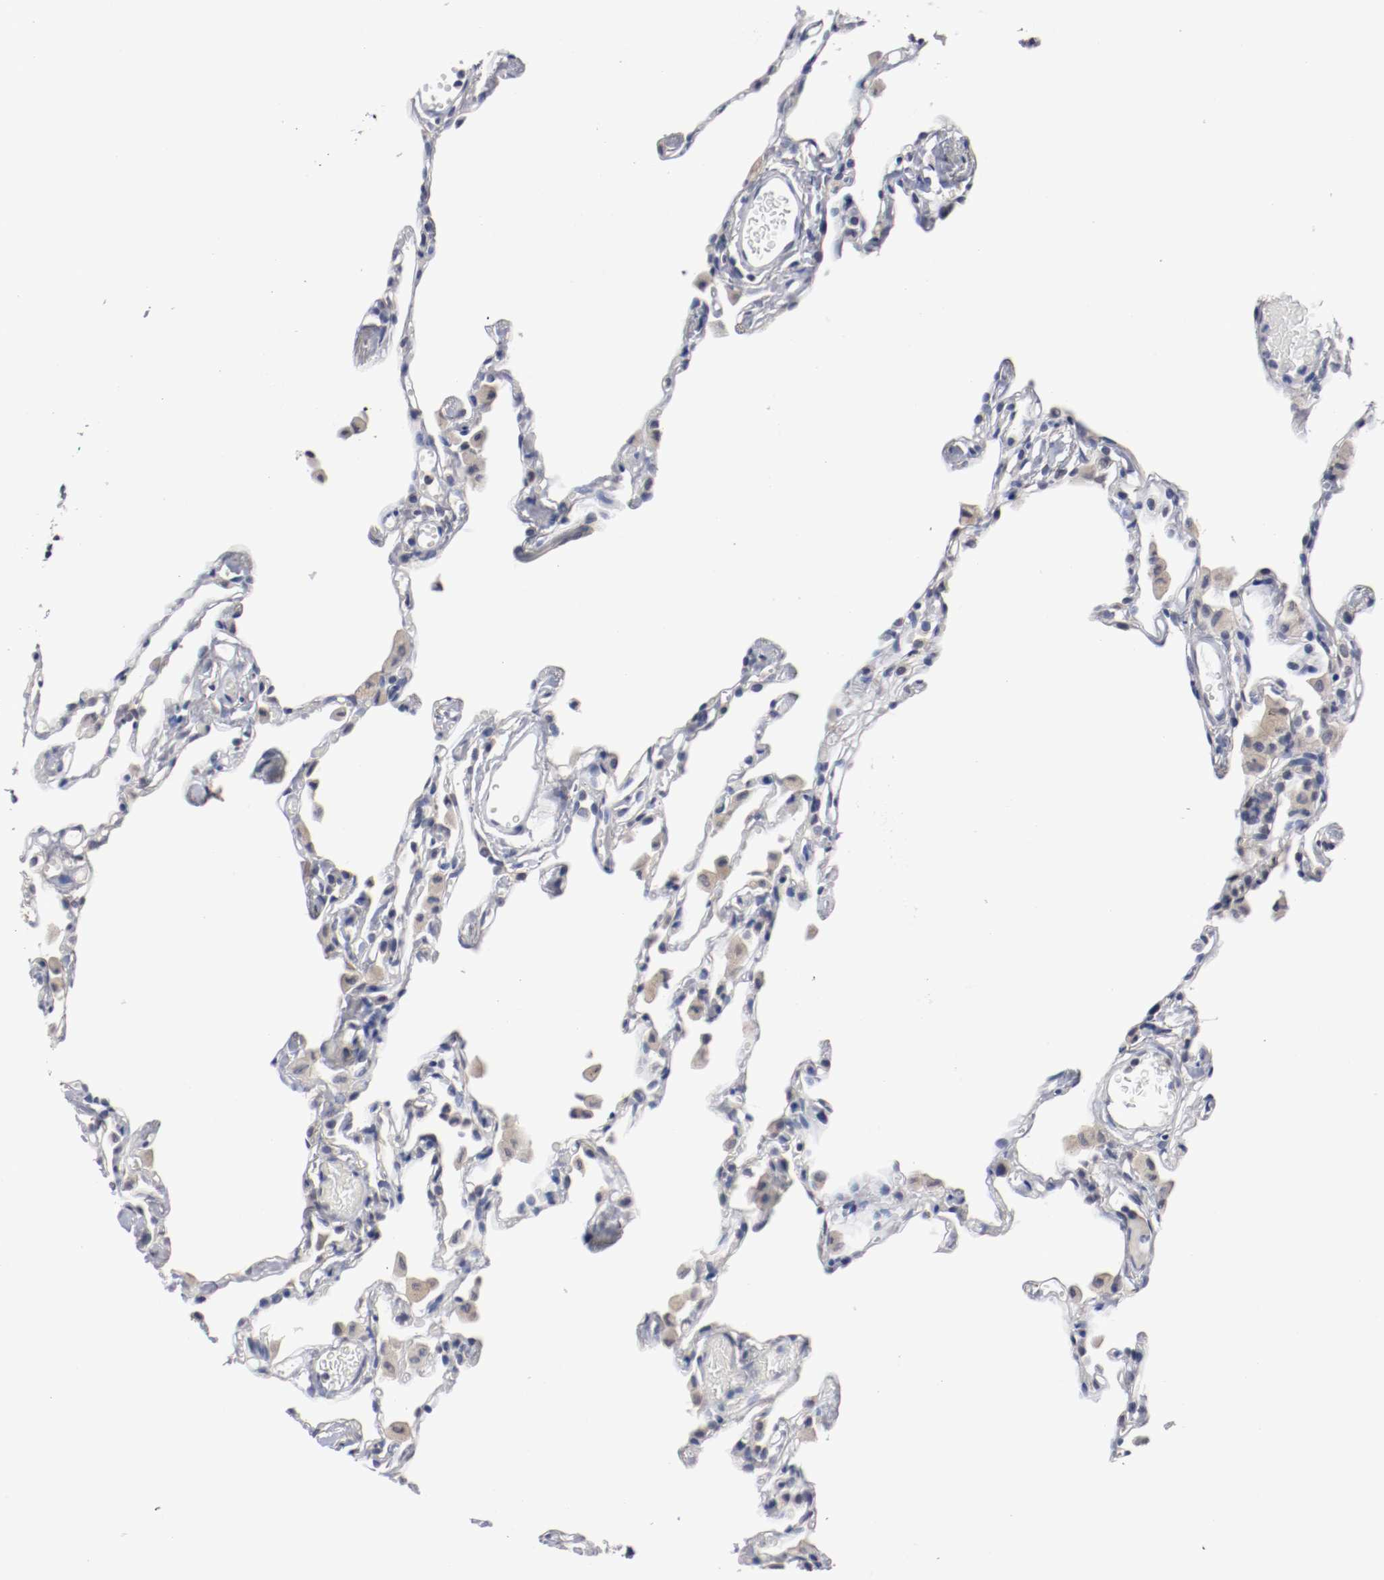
{"staining": {"intensity": "negative", "quantity": "none", "location": "none"}, "tissue": "lung", "cell_type": "Alveolar cells", "image_type": "normal", "snomed": [{"axis": "morphology", "description": "Normal tissue, NOS"}, {"axis": "topography", "description": "Lung"}], "caption": "An image of human lung is negative for staining in alveolar cells.", "gene": "FOSL2", "patient": {"sex": "female", "age": 49}}